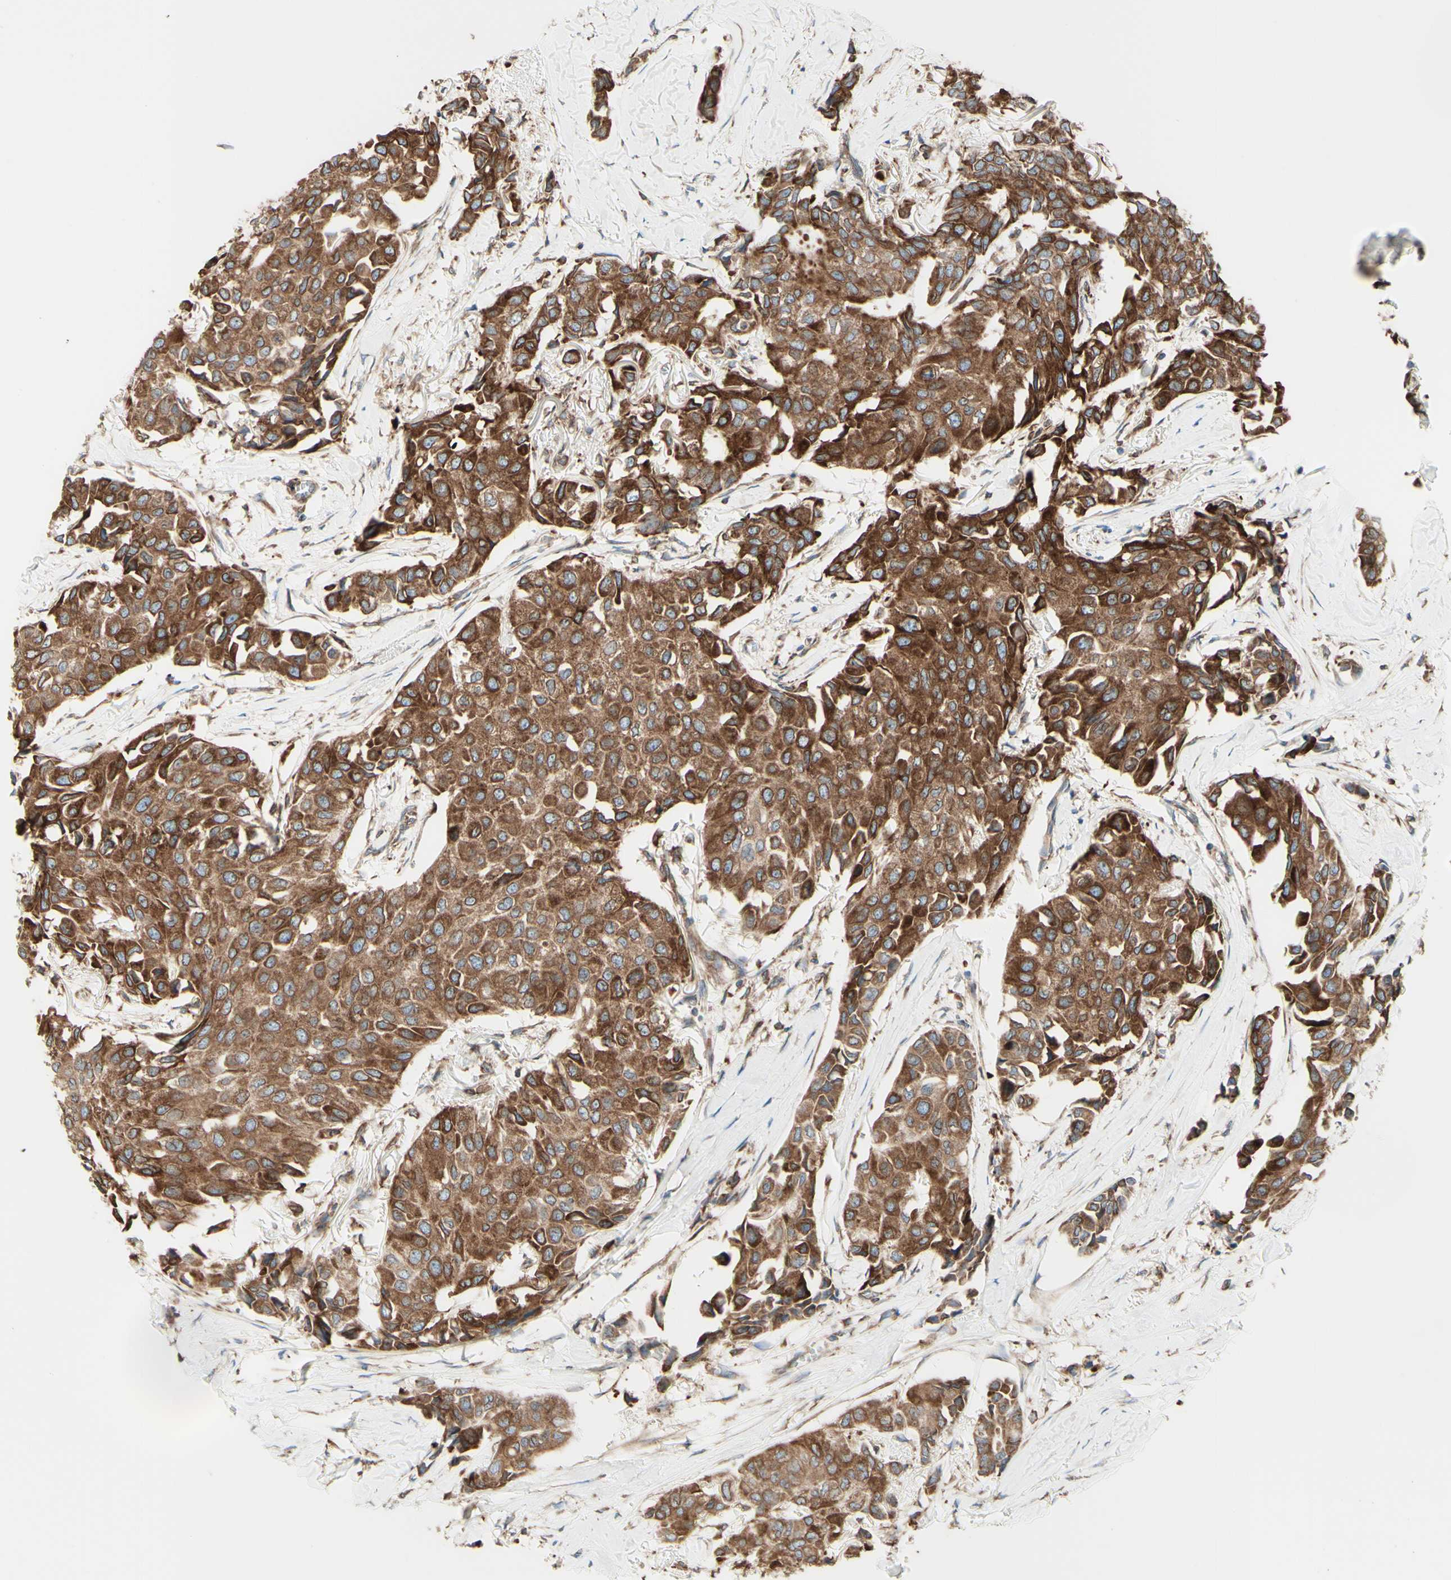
{"staining": {"intensity": "strong", "quantity": ">75%", "location": "cytoplasmic/membranous"}, "tissue": "breast cancer", "cell_type": "Tumor cells", "image_type": "cancer", "snomed": [{"axis": "morphology", "description": "Duct carcinoma"}, {"axis": "topography", "description": "Breast"}], "caption": "Strong cytoplasmic/membranous protein expression is appreciated in approximately >75% of tumor cells in invasive ductal carcinoma (breast). The staining was performed using DAB to visualize the protein expression in brown, while the nuclei were stained in blue with hematoxylin (Magnification: 20x).", "gene": "DNAJB11", "patient": {"sex": "female", "age": 80}}